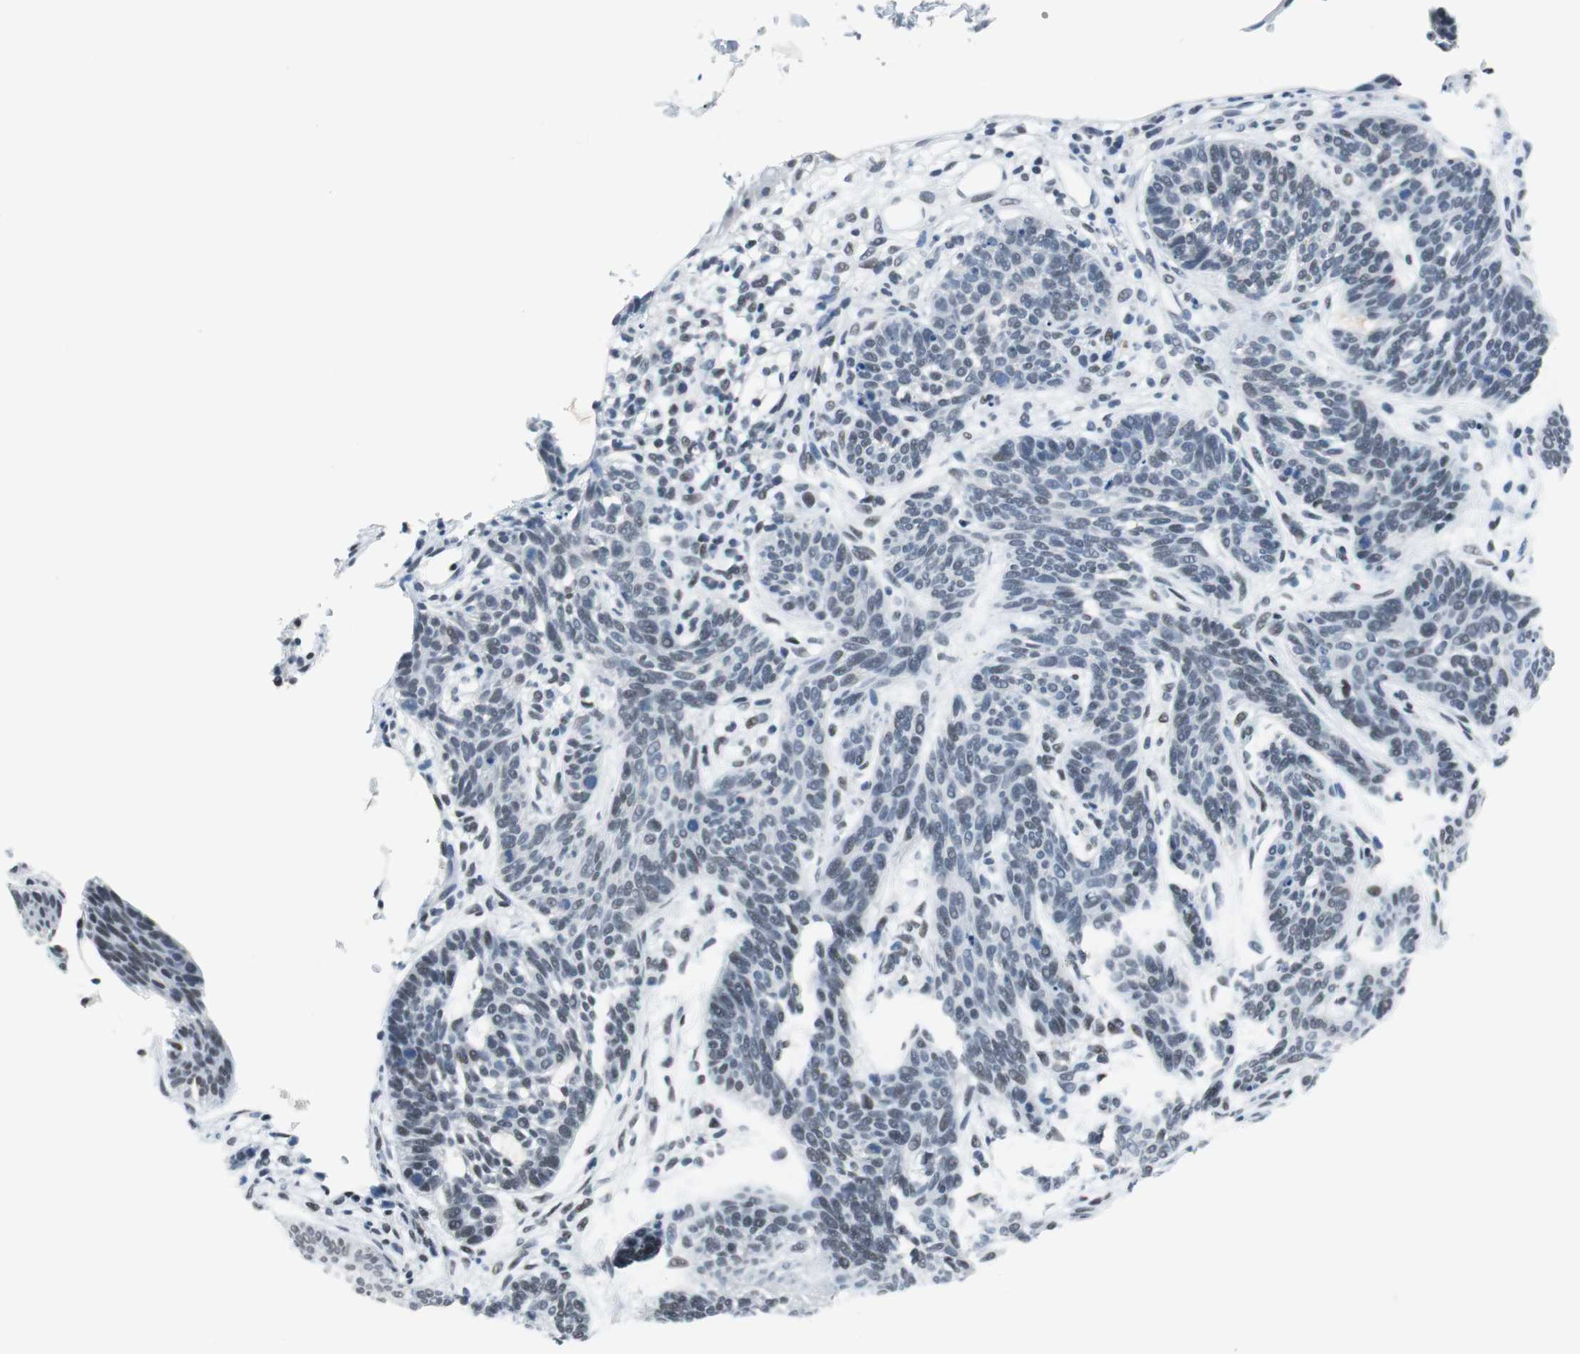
{"staining": {"intensity": "negative", "quantity": "none", "location": "none"}, "tissue": "skin cancer", "cell_type": "Tumor cells", "image_type": "cancer", "snomed": [{"axis": "morphology", "description": "Normal tissue, NOS"}, {"axis": "morphology", "description": "Basal cell carcinoma"}, {"axis": "topography", "description": "Skin"}], "caption": "A micrograph of human skin cancer is negative for staining in tumor cells. Brightfield microscopy of immunohistochemistry (IHC) stained with DAB (3,3'-diaminobenzidine) (brown) and hematoxylin (blue), captured at high magnification.", "gene": "HDAC3", "patient": {"sex": "female", "age": 69}}